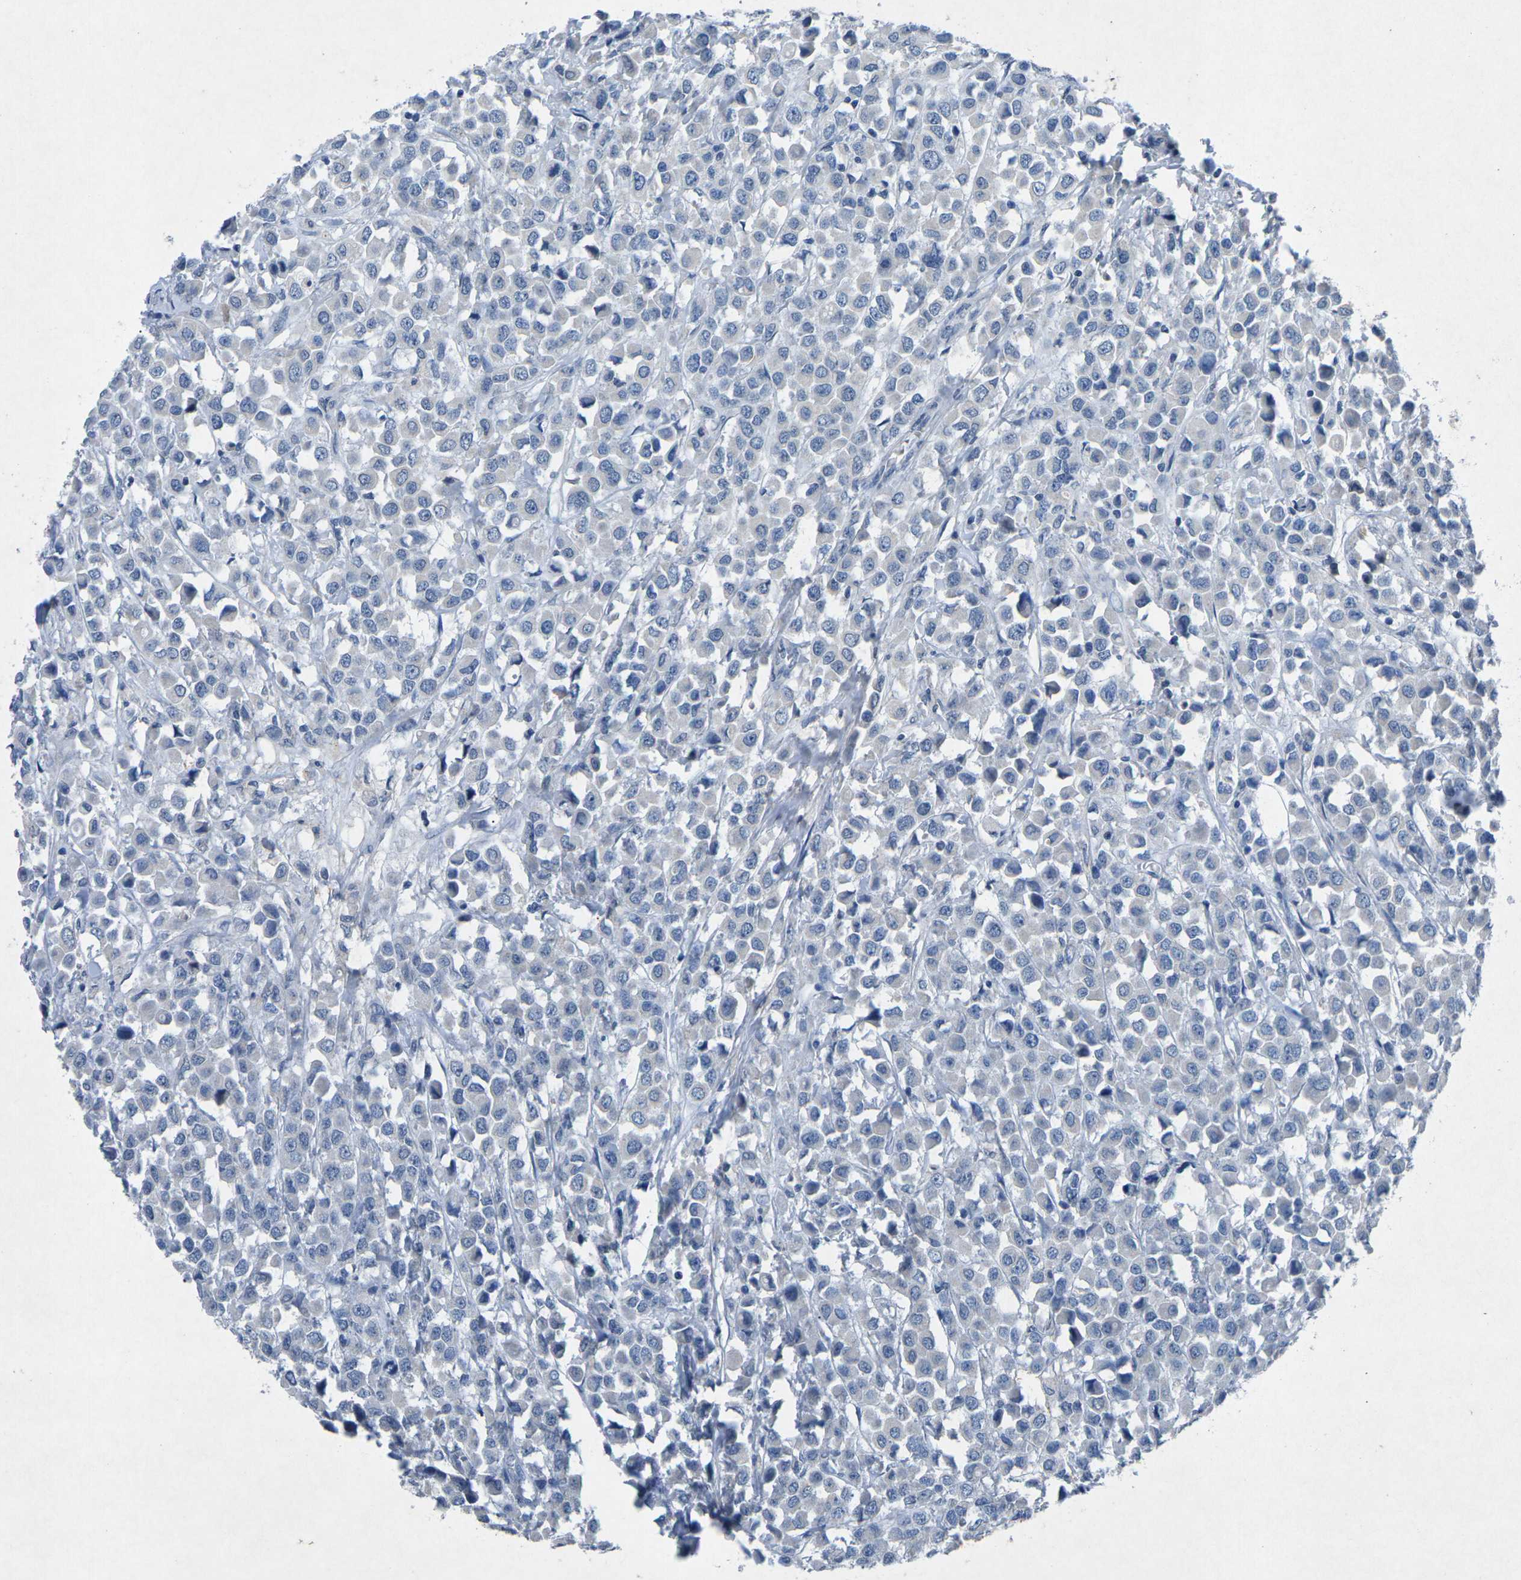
{"staining": {"intensity": "negative", "quantity": "none", "location": "none"}, "tissue": "breast cancer", "cell_type": "Tumor cells", "image_type": "cancer", "snomed": [{"axis": "morphology", "description": "Duct carcinoma"}, {"axis": "topography", "description": "Breast"}], "caption": "The immunohistochemistry (IHC) histopathology image has no significant staining in tumor cells of breast invasive ductal carcinoma tissue.", "gene": "PLG", "patient": {"sex": "female", "age": 61}}